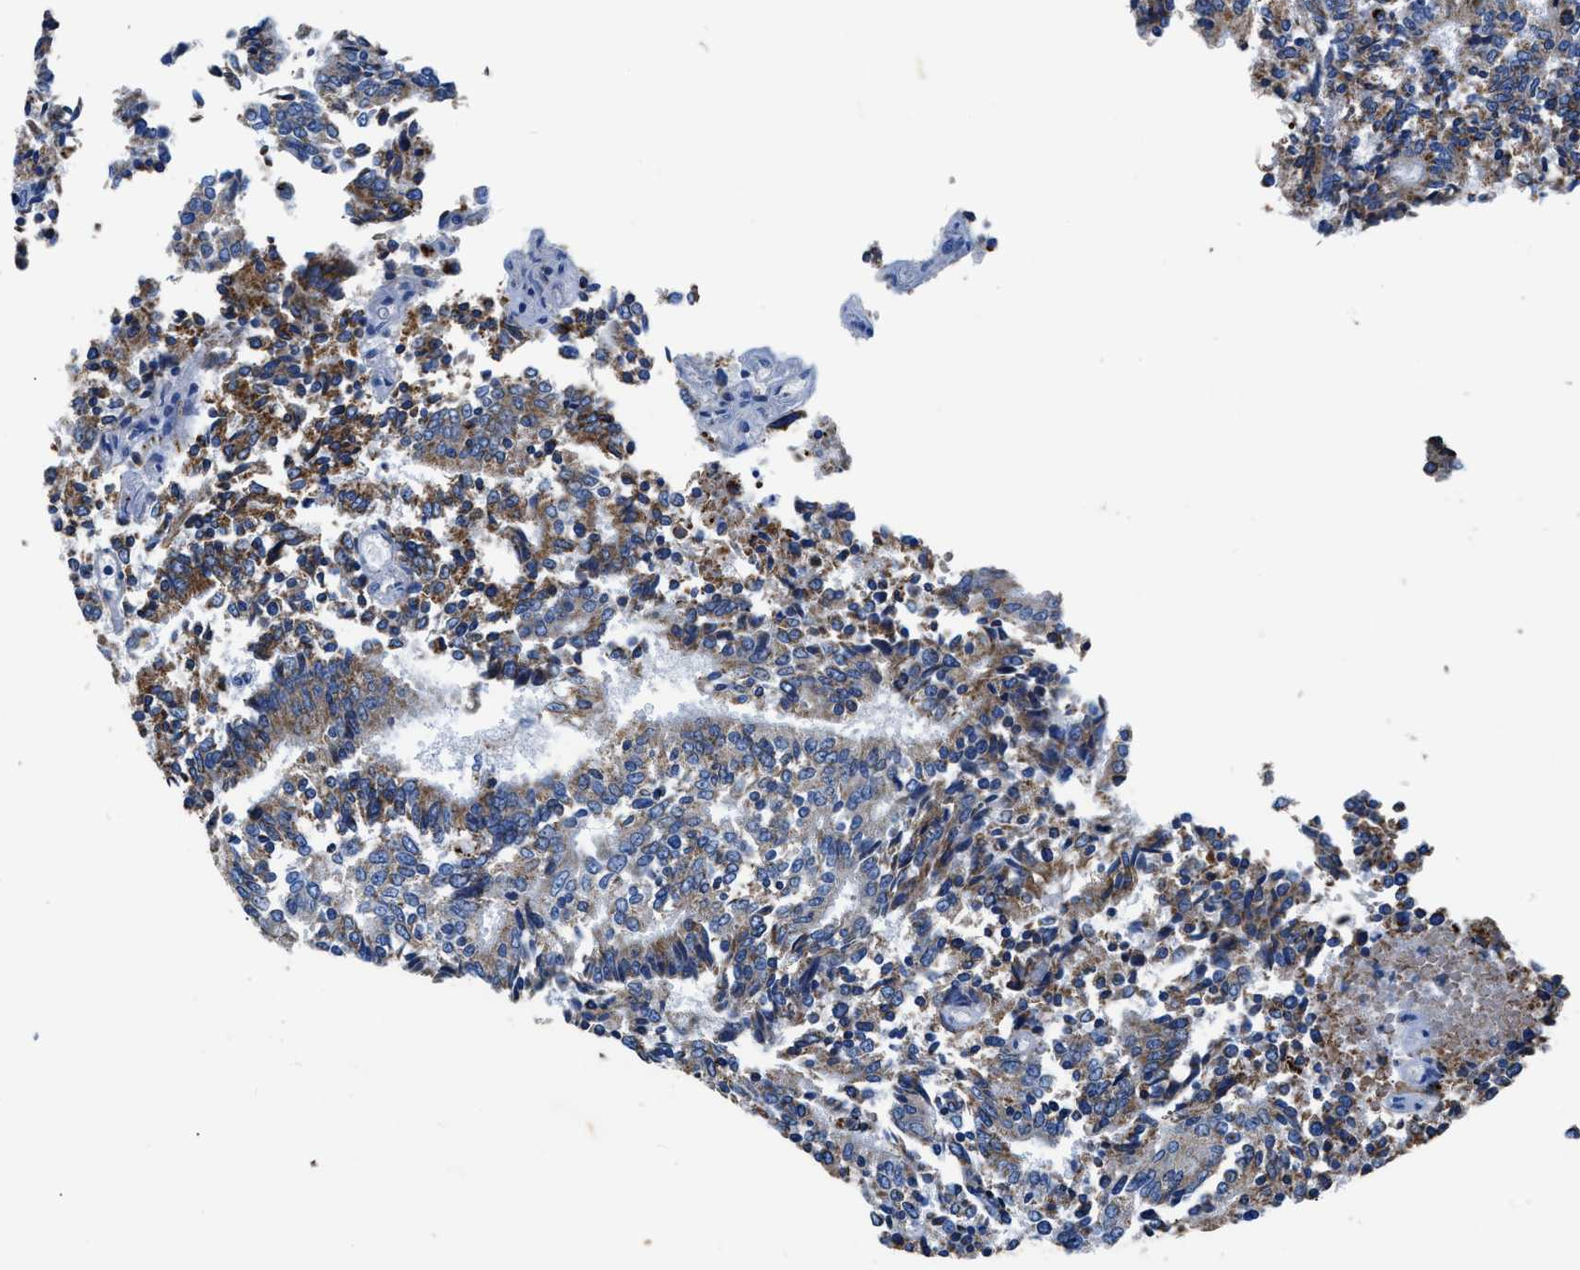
{"staining": {"intensity": "moderate", "quantity": ">75%", "location": "cytoplasmic/membranous"}, "tissue": "prostate cancer", "cell_type": "Tumor cells", "image_type": "cancer", "snomed": [{"axis": "morphology", "description": "Normal tissue, NOS"}, {"axis": "morphology", "description": "Adenocarcinoma, High grade"}, {"axis": "topography", "description": "Prostate"}, {"axis": "topography", "description": "Seminal veicle"}], "caption": "Immunohistochemical staining of human prostate adenocarcinoma (high-grade) reveals medium levels of moderate cytoplasmic/membranous protein staining in approximately >75% of tumor cells. (Stains: DAB in brown, nuclei in blue, Microscopy: brightfield microscopy at high magnification).", "gene": "ZDHHC3", "patient": {"sex": "male", "age": 55}}